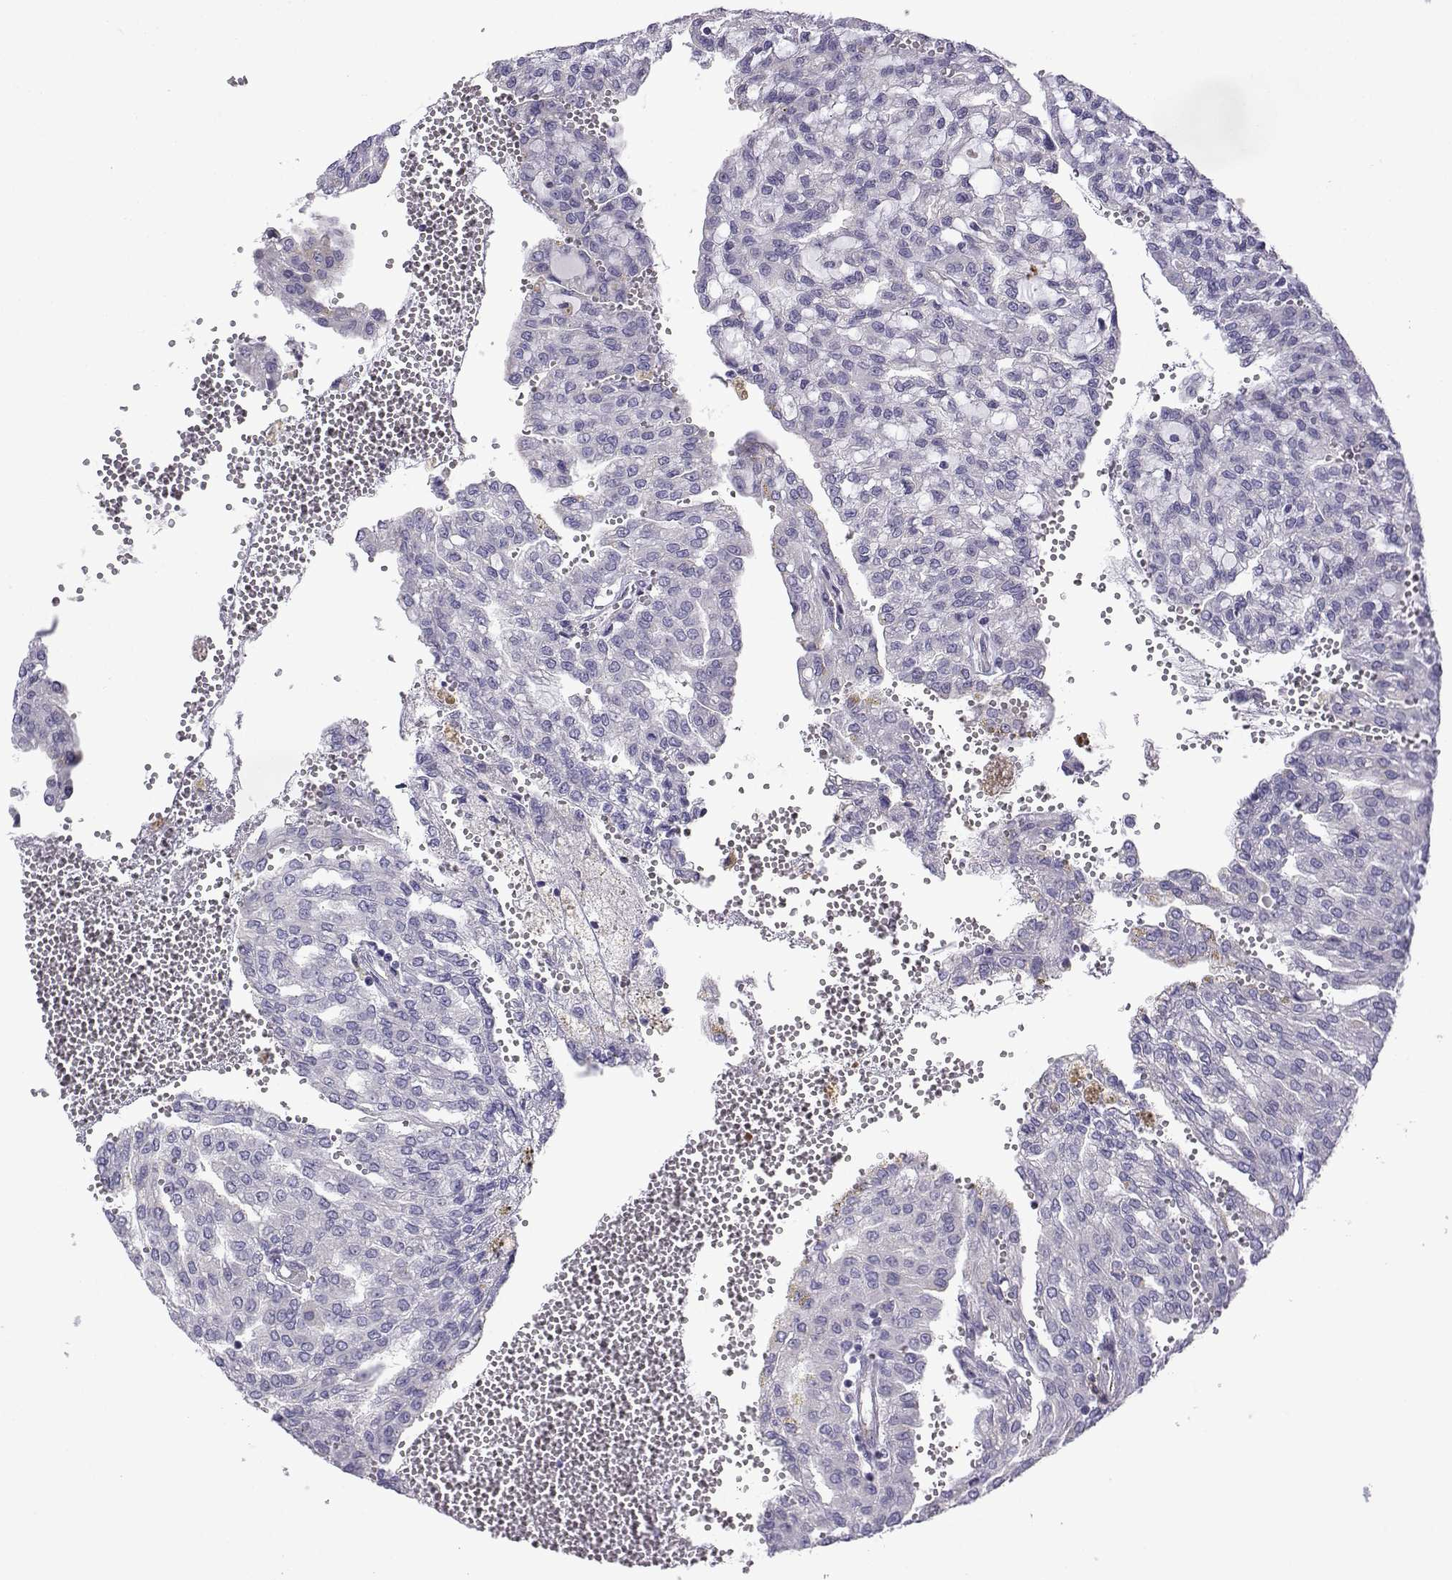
{"staining": {"intensity": "negative", "quantity": "none", "location": "none"}, "tissue": "renal cancer", "cell_type": "Tumor cells", "image_type": "cancer", "snomed": [{"axis": "morphology", "description": "Adenocarcinoma, NOS"}, {"axis": "topography", "description": "Kidney"}], "caption": "Renal cancer (adenocarcinoma) was stained to show a protein in brown. There is no significant expression in tumor cells.", "gene": "SPACA7", "patient": {"sex": "male", "age": 63}}